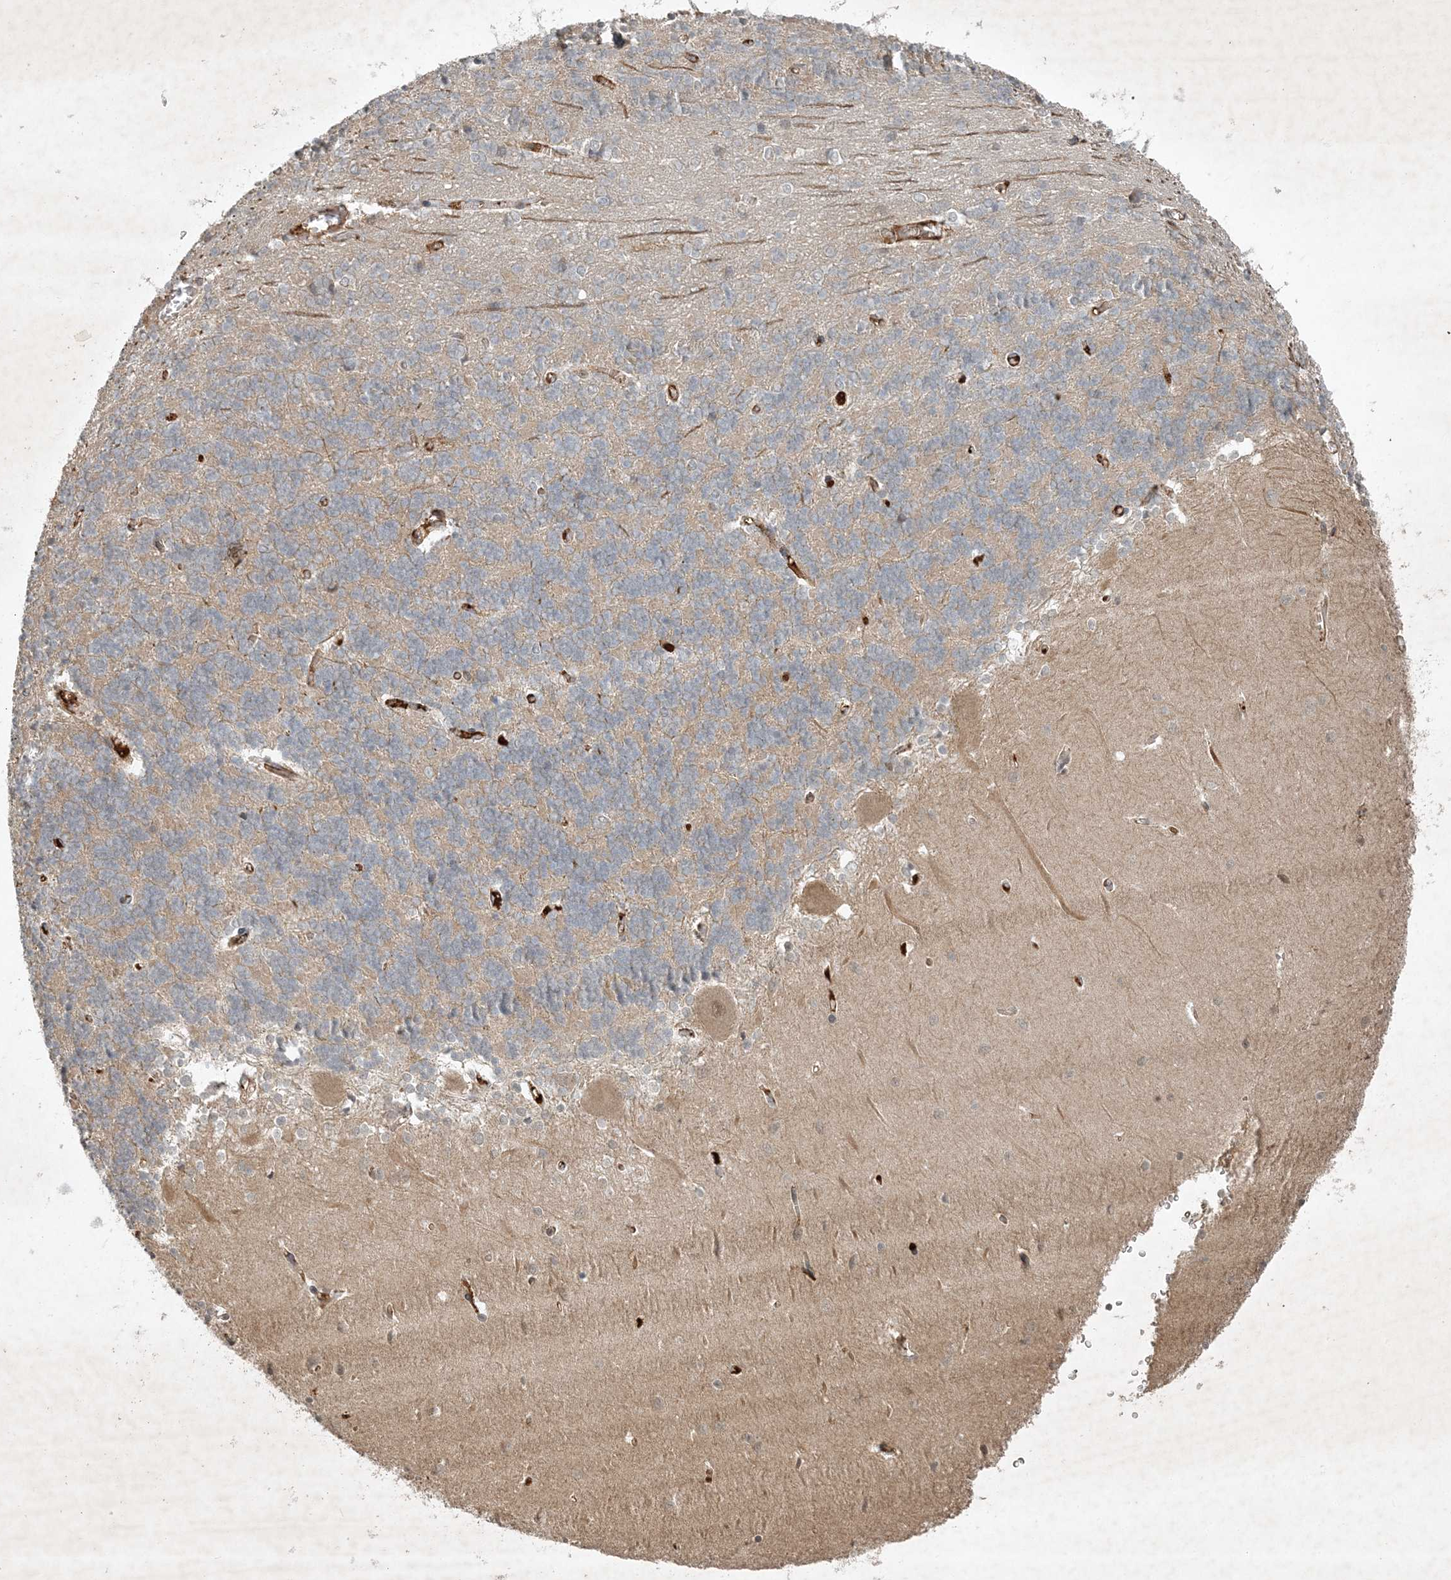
{"staining": {"intensity": "weak", "quantity": "25%-75%", "location": "cytoplasmic/membranous"}, "tissue": "cerebellum", "cell_type": "Cells in granular layer", "image_type": "normal", "snomed": [{"axis": "morphology", "description": "Normal tissue, NOS"}, {"axis": "topography", "description": "Cerebellum"}], "caption": "Brown immunohistochemical staining in benign cerebellum exhibits weak cytoplasmic/membranous positivity in approximately 25%-75% of cells in granular layer.", "gene": "TNFAIP6", "patient": {"sex": "male", "age": 37}}